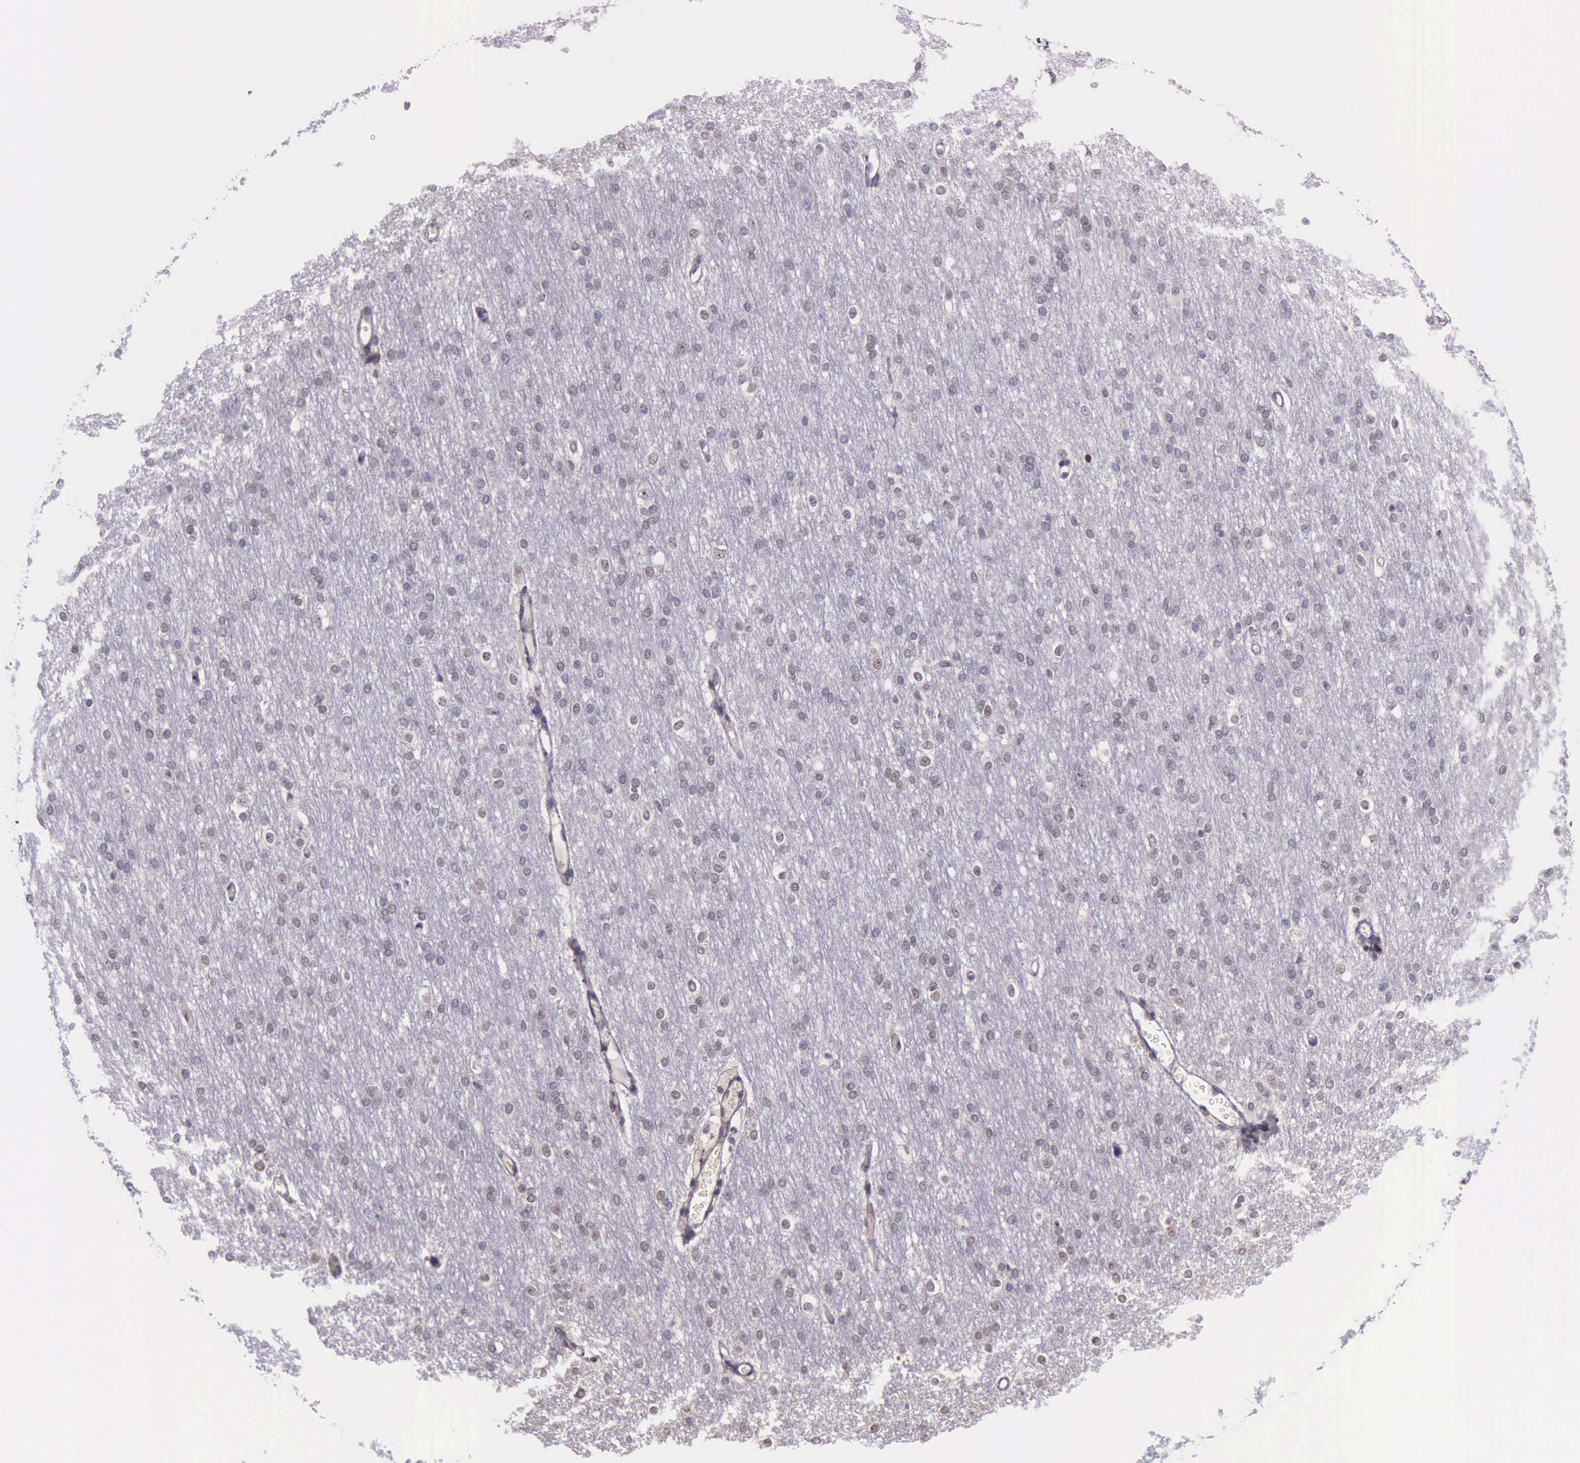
{"staining": {"intensity": "negative", "quantity": "none", "location": "none"}, "tissue": "cerebral cortex", "cell_type": "Endothelial cells", "image_type": "normal", "snomed": [{"axis": "morphology", "description": "Normal tissue, NOS"}, {"axis": "morphology", "description": "Inflammation, NOS"}, {"axis": "topography", "description": "Cerebral cortex"}], "caption": "This image is of unremarkable cerebral cortex stained with IHC to label a protein in brown with the nuclei are counter-stained blue. There is no expression in endothelial cells.", "gene": "PARP1", "patient": {"sex": "male", "age": 6}}